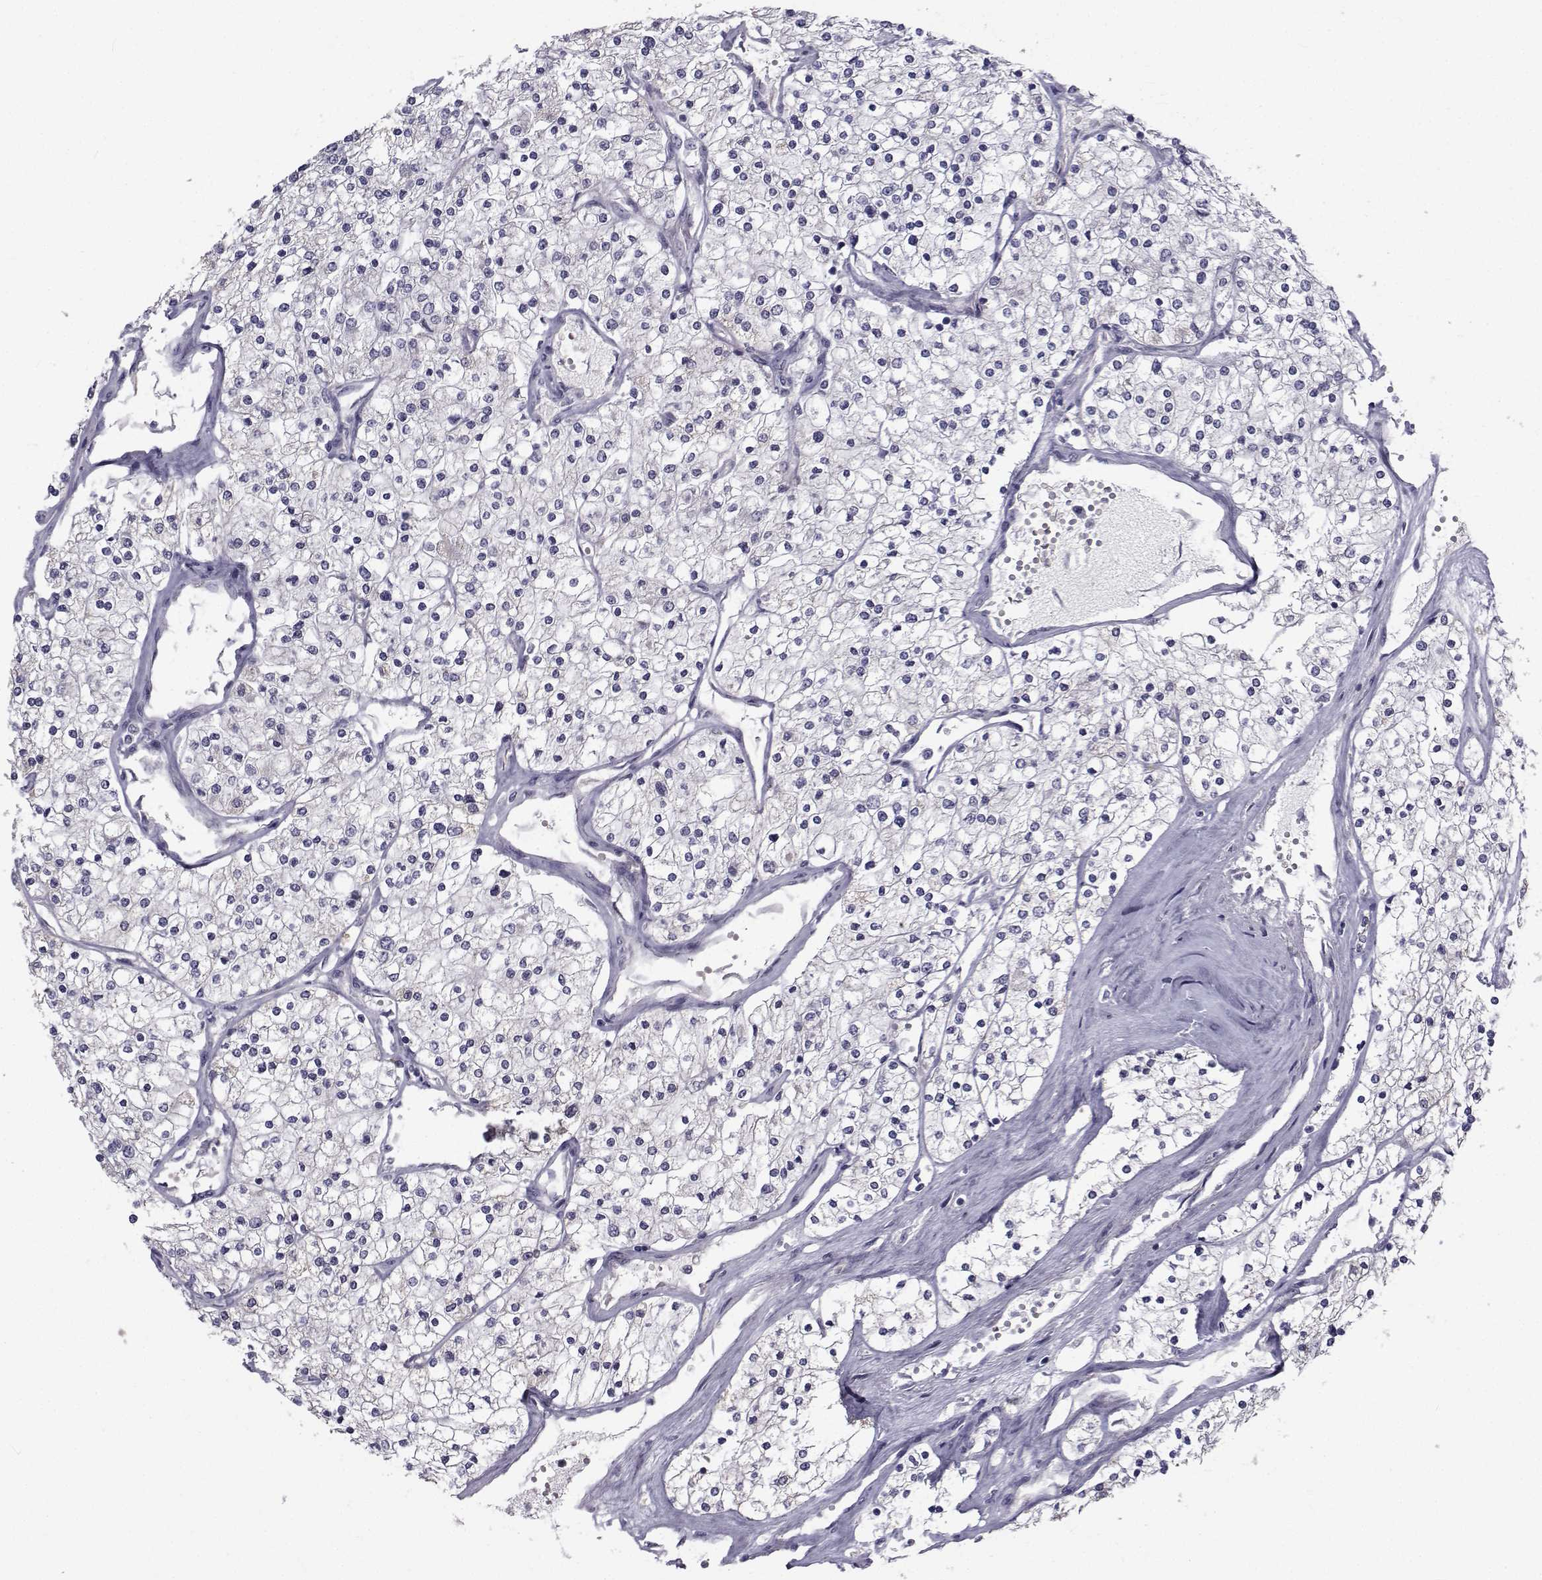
{"staining": {"intensity": "negative", "quantity": "none", "location": "none"}, "tissue": "renal cancer", "cell_type": "Tumor cells", "image_type": "cancer", "snomed": [{"axis": "morphology", "description": "Adenocarcinoma, NOS"}, {"axis": "topography", "description": "Kidney"}], "caption": "Immunohistochemistry of renal adenocarcinoma shows no expression in tumor cells. The staining is performed using DAB (3,3'-diaminobenzidine) brown chromogen with nuclei counter-stained in using hematoxylin.", "gene": "ANGPT1", "patient": {"sex": "male", "age": 80}}